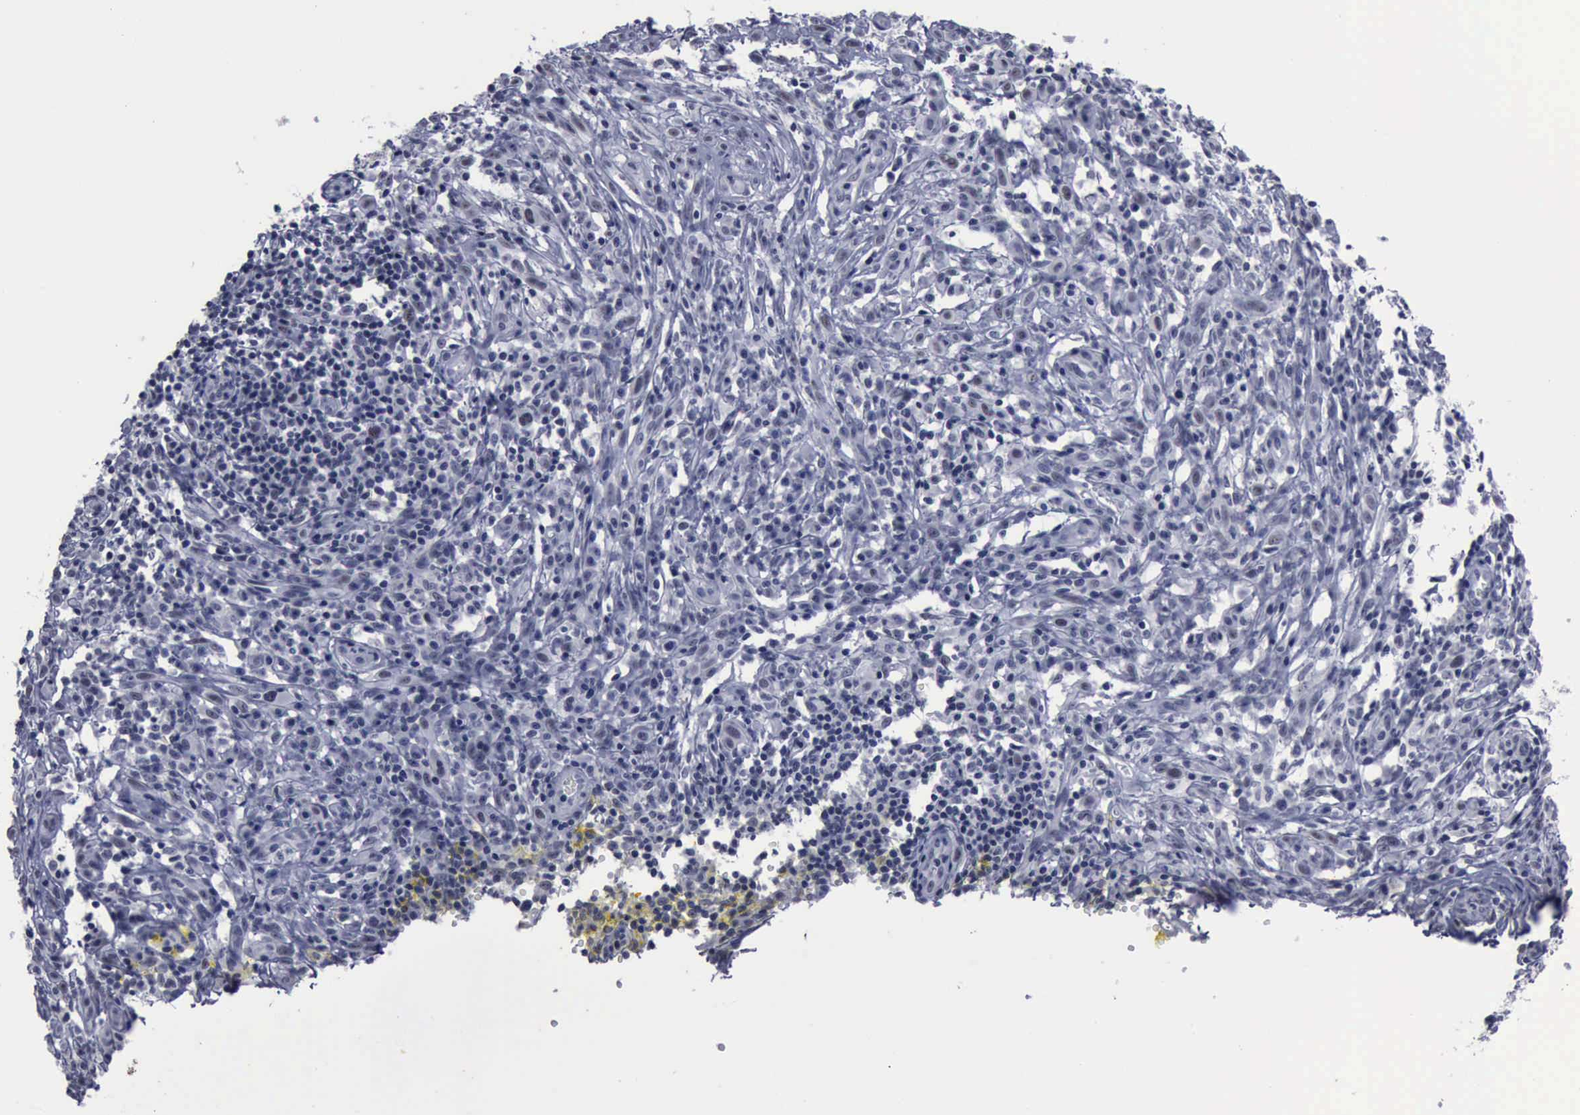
{"staining": {"intensity": "negative", "quantity": "none", "location": "none"}, "tissue": "melanoma", "cell_type": "Tumor cells", "image_type": "cancer", "snomed": [{"axis": "morphology", "description": "Malignant melanoma, NOS"}, {"axis": "topography", "description": "Skin"}], "caption": "Tumor cells are negative for brown protein staining in melanoma.", "gene": "BRD1", "patient": {"sex": "female", "age": 52}}